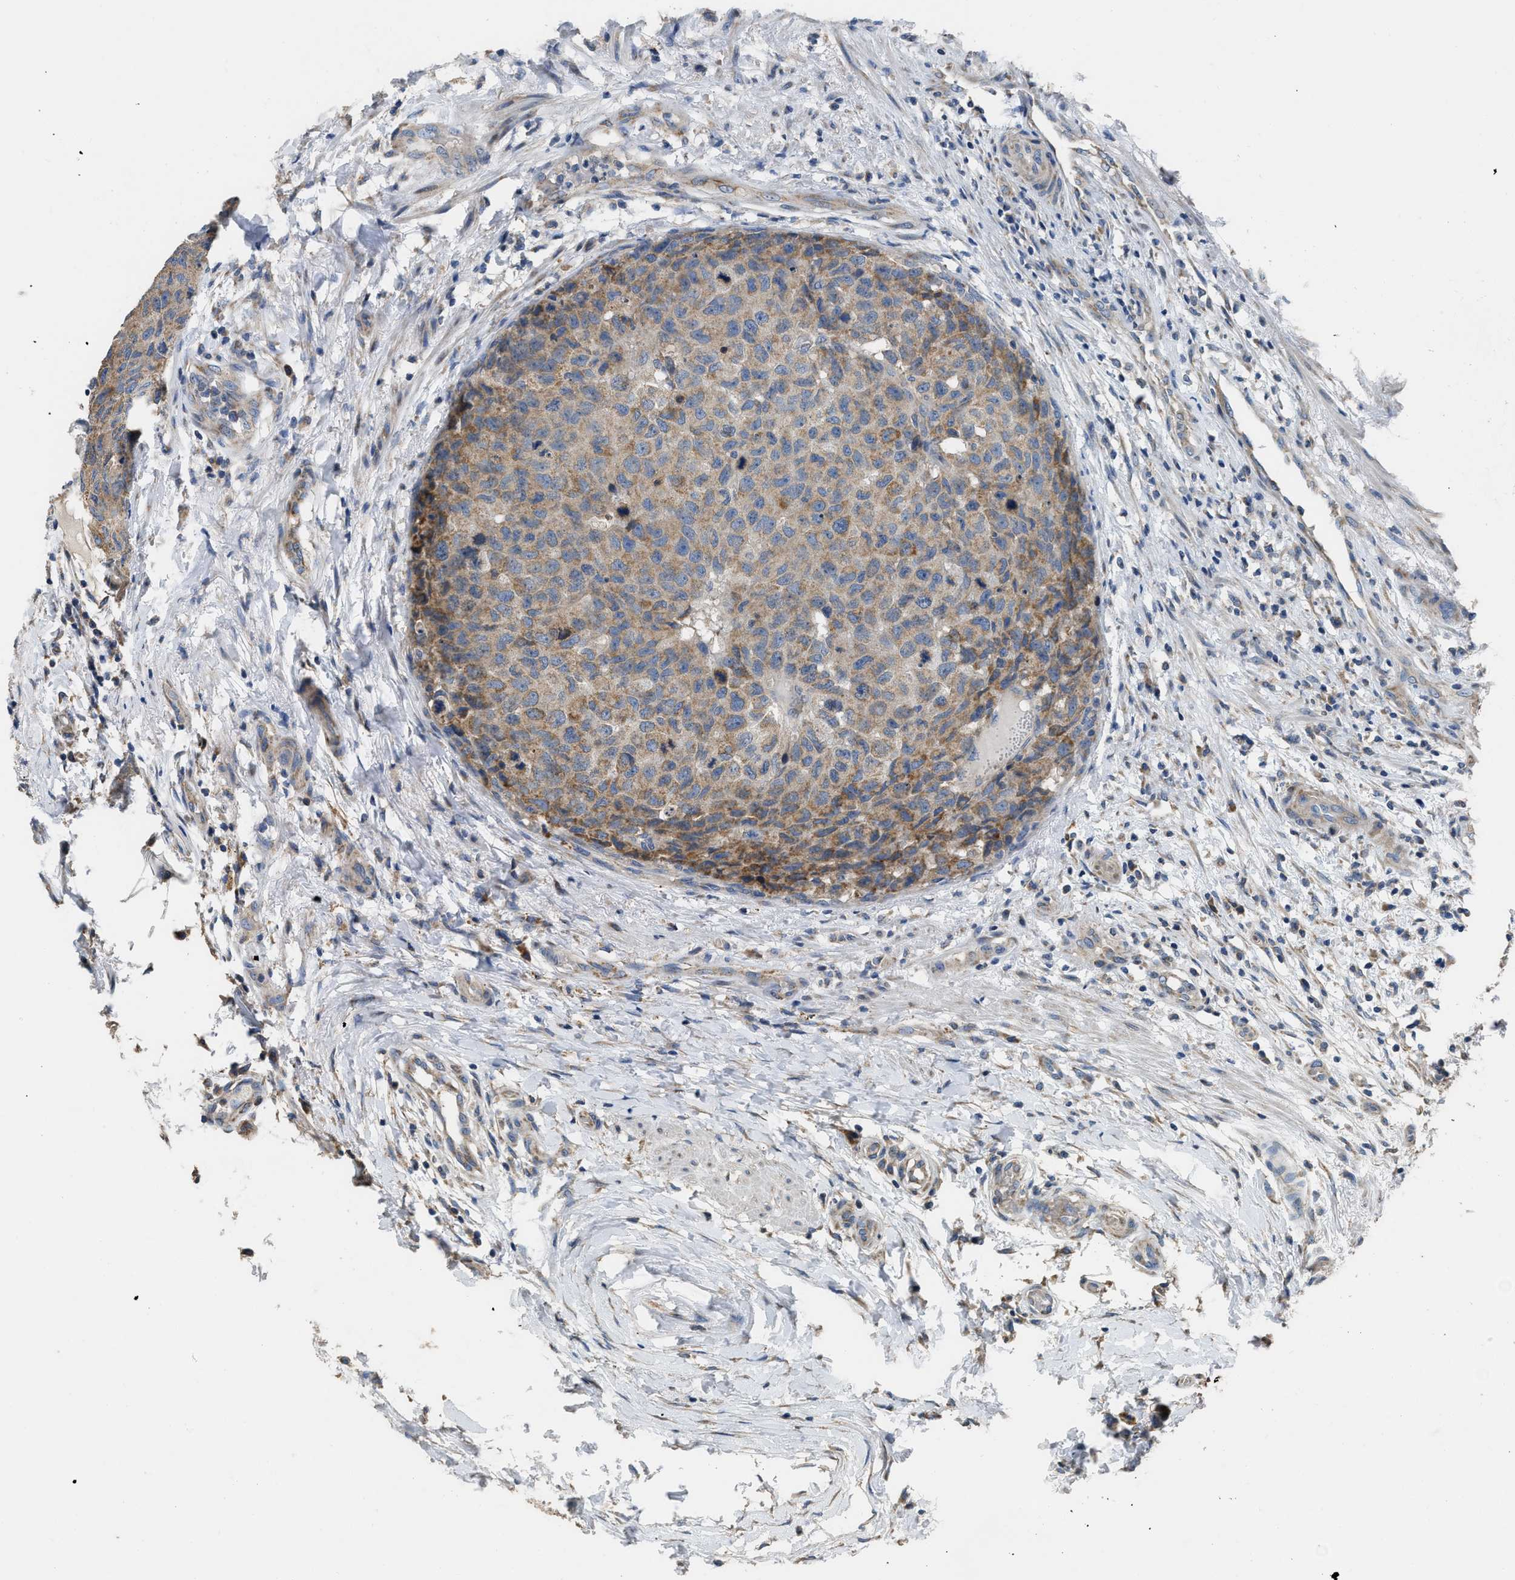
{"staining": {"intensity": "moderate", "quantity": ">75%", "location": "cytoplasmic/membranous"}, "tissue": "testis cancer", "cell_type": "Tumor cells", "image_type": "cancer", "snomed": [{"axis": "morphology", "description": "Seminoma, NOS"}, {"axis": "topography", "description": "Testis"}], "caption": "IHC of human testis cancer reveals medium levels of moderate cytoplasmic/membranous staining in about >75% of tumor cells.", "gene": "TMEM150A", "patient": {"sex": "male", "age": 59}}